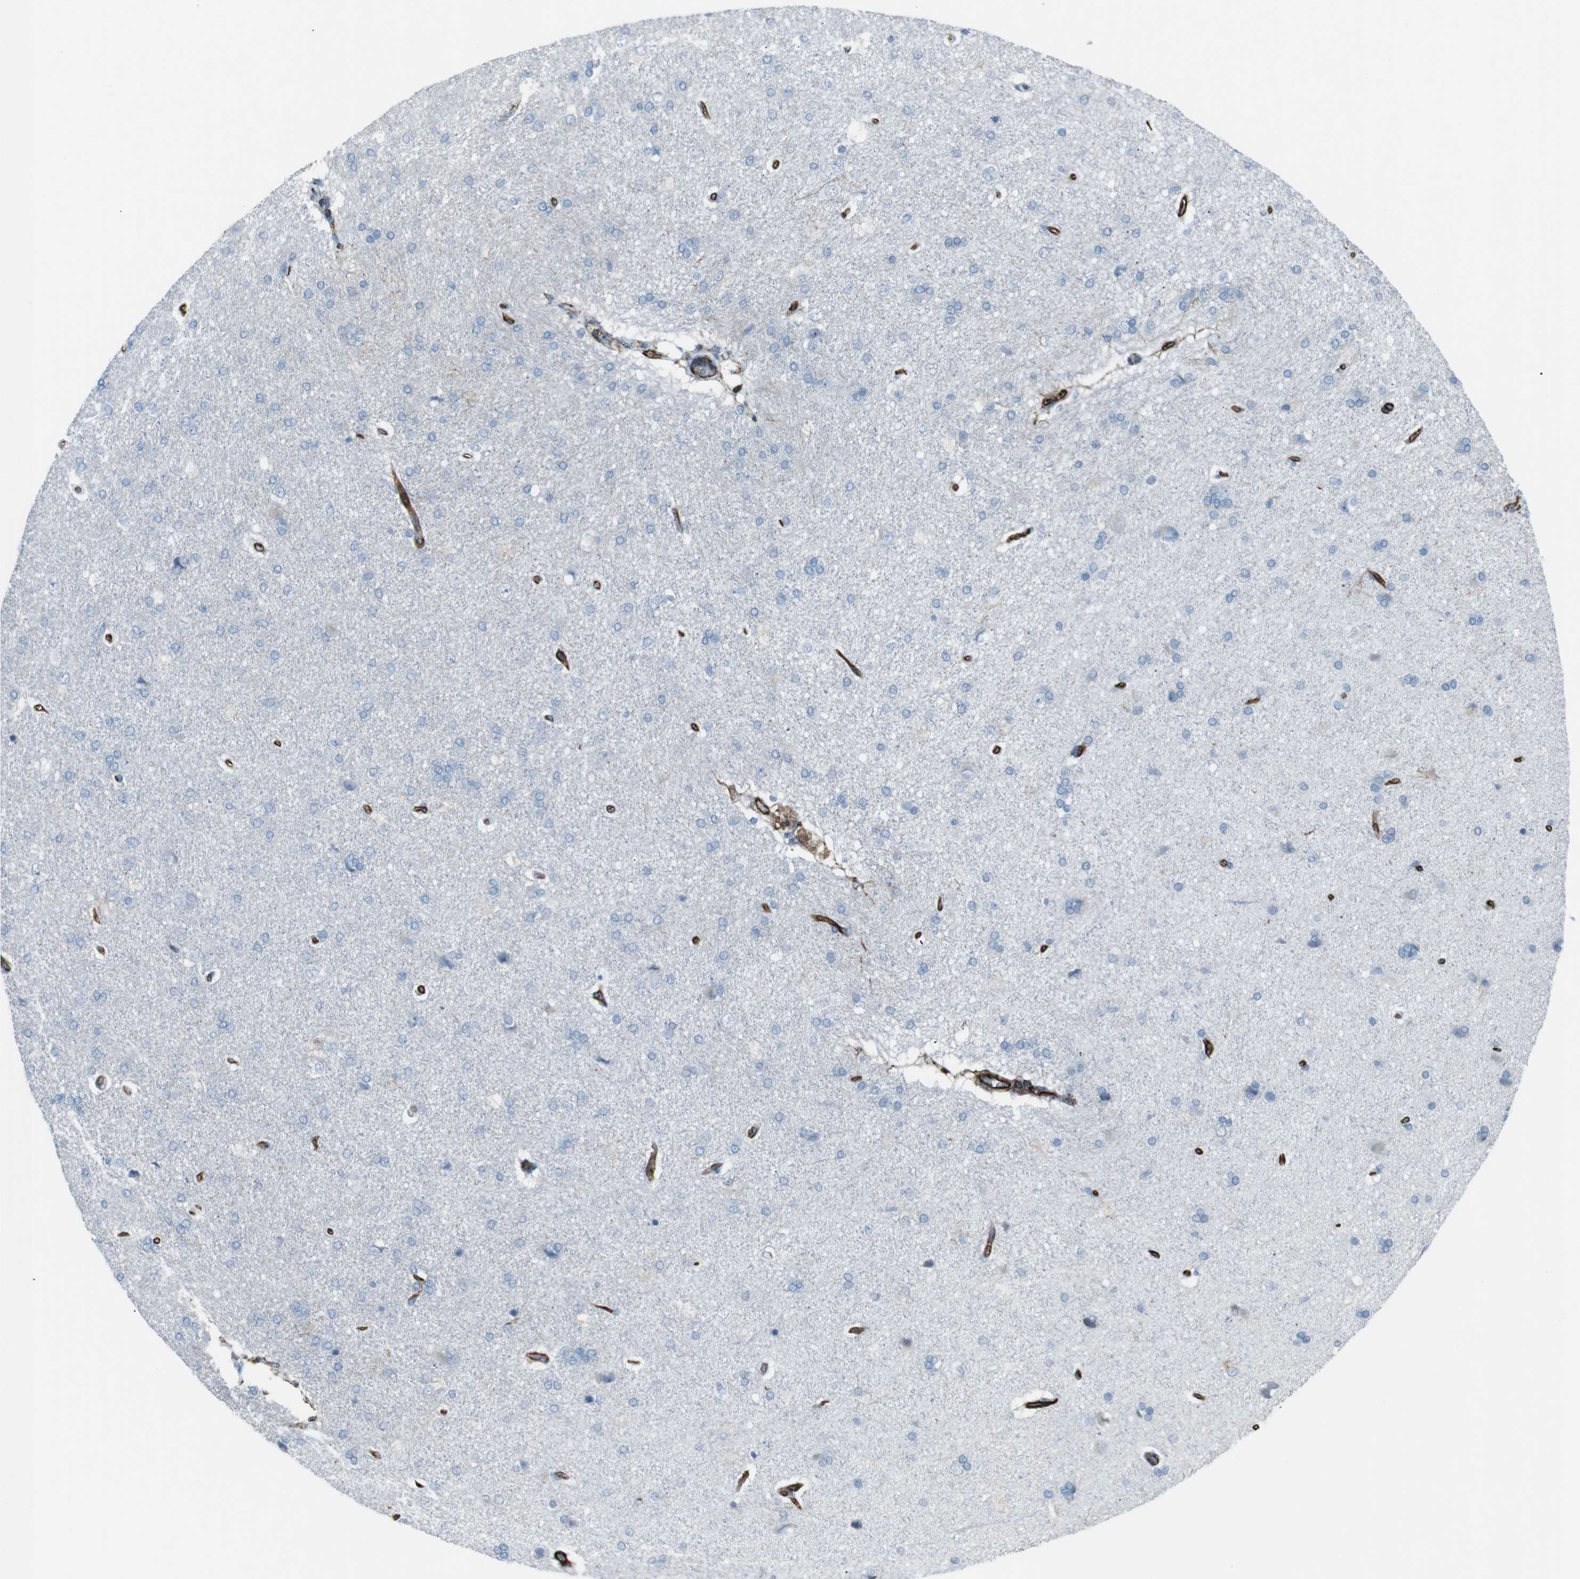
{"staining": {"intensity": "strong", "quantity": ">75%", "location": "cytoplasmic/membranous"}, "tissue": "cerebral cortex", "cell_type": "Endothelial cells", "image_type": "normal", "snomed": [{"axis": "morphology", "description": "Normal tissue, NOS"}, {"axis": "topography", "description": "Cerebral cortex"}], "caption": "Immunohistochemical staining of normal cerebral cortex shows >75% levels of strong cytoplasmic/membranous protein positivity in approximately >75% of endothelial cells. (DAB (3,3'-diaminobenzidine) IHC, brown staining for protein, blue staining for nuclei).", "gene": "ZDHHC6", "patient": {"sex": "male", "age": 62}}